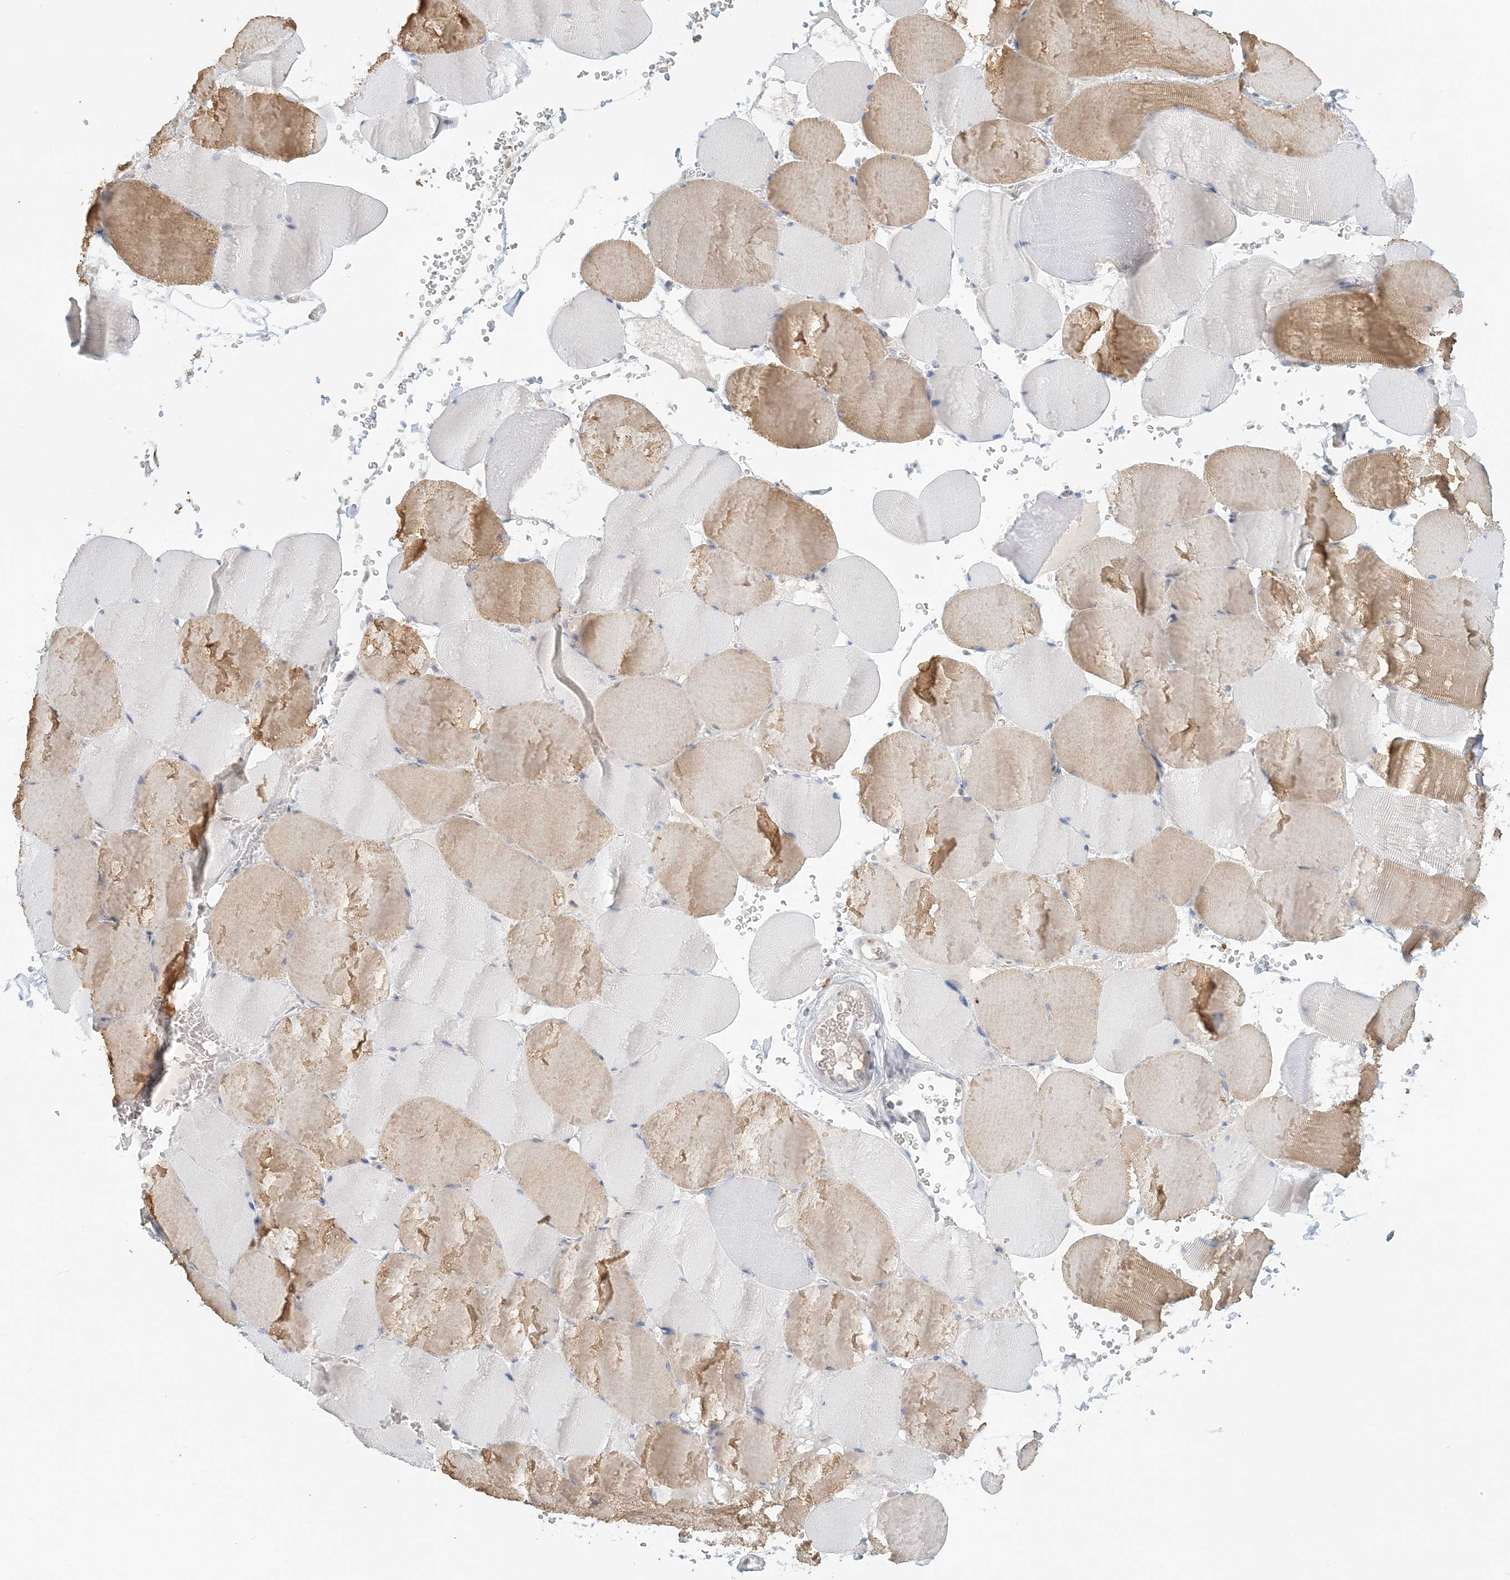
{"staining": {"intensity": "moderate", "quantity": "25%-75%", "location": "cytoplasmic/membranous"}, "tissue": "skeletal muscle", "cell_type": "Myocytes", "image_type": "normal", "snomed": [{"axis": "morphology", "description": "Normal tissue, NOS"}, {"axis": "topography", "description": "Skeletal muscle"}, {"axis": "topography", "description": "Head-Neck"}], "caption": "A high-resolution histopathology image shows immunohistochemistry (IHC) staining of normal skeletal muscle, which demonstrates moderate cytoplasmic/membranous positivity in about 25%-75% of myocytes. (IHC, brightfield microscopy, high magnification).", "gene": "NAA11", "patient": {"sex": "male", "age": 66}}